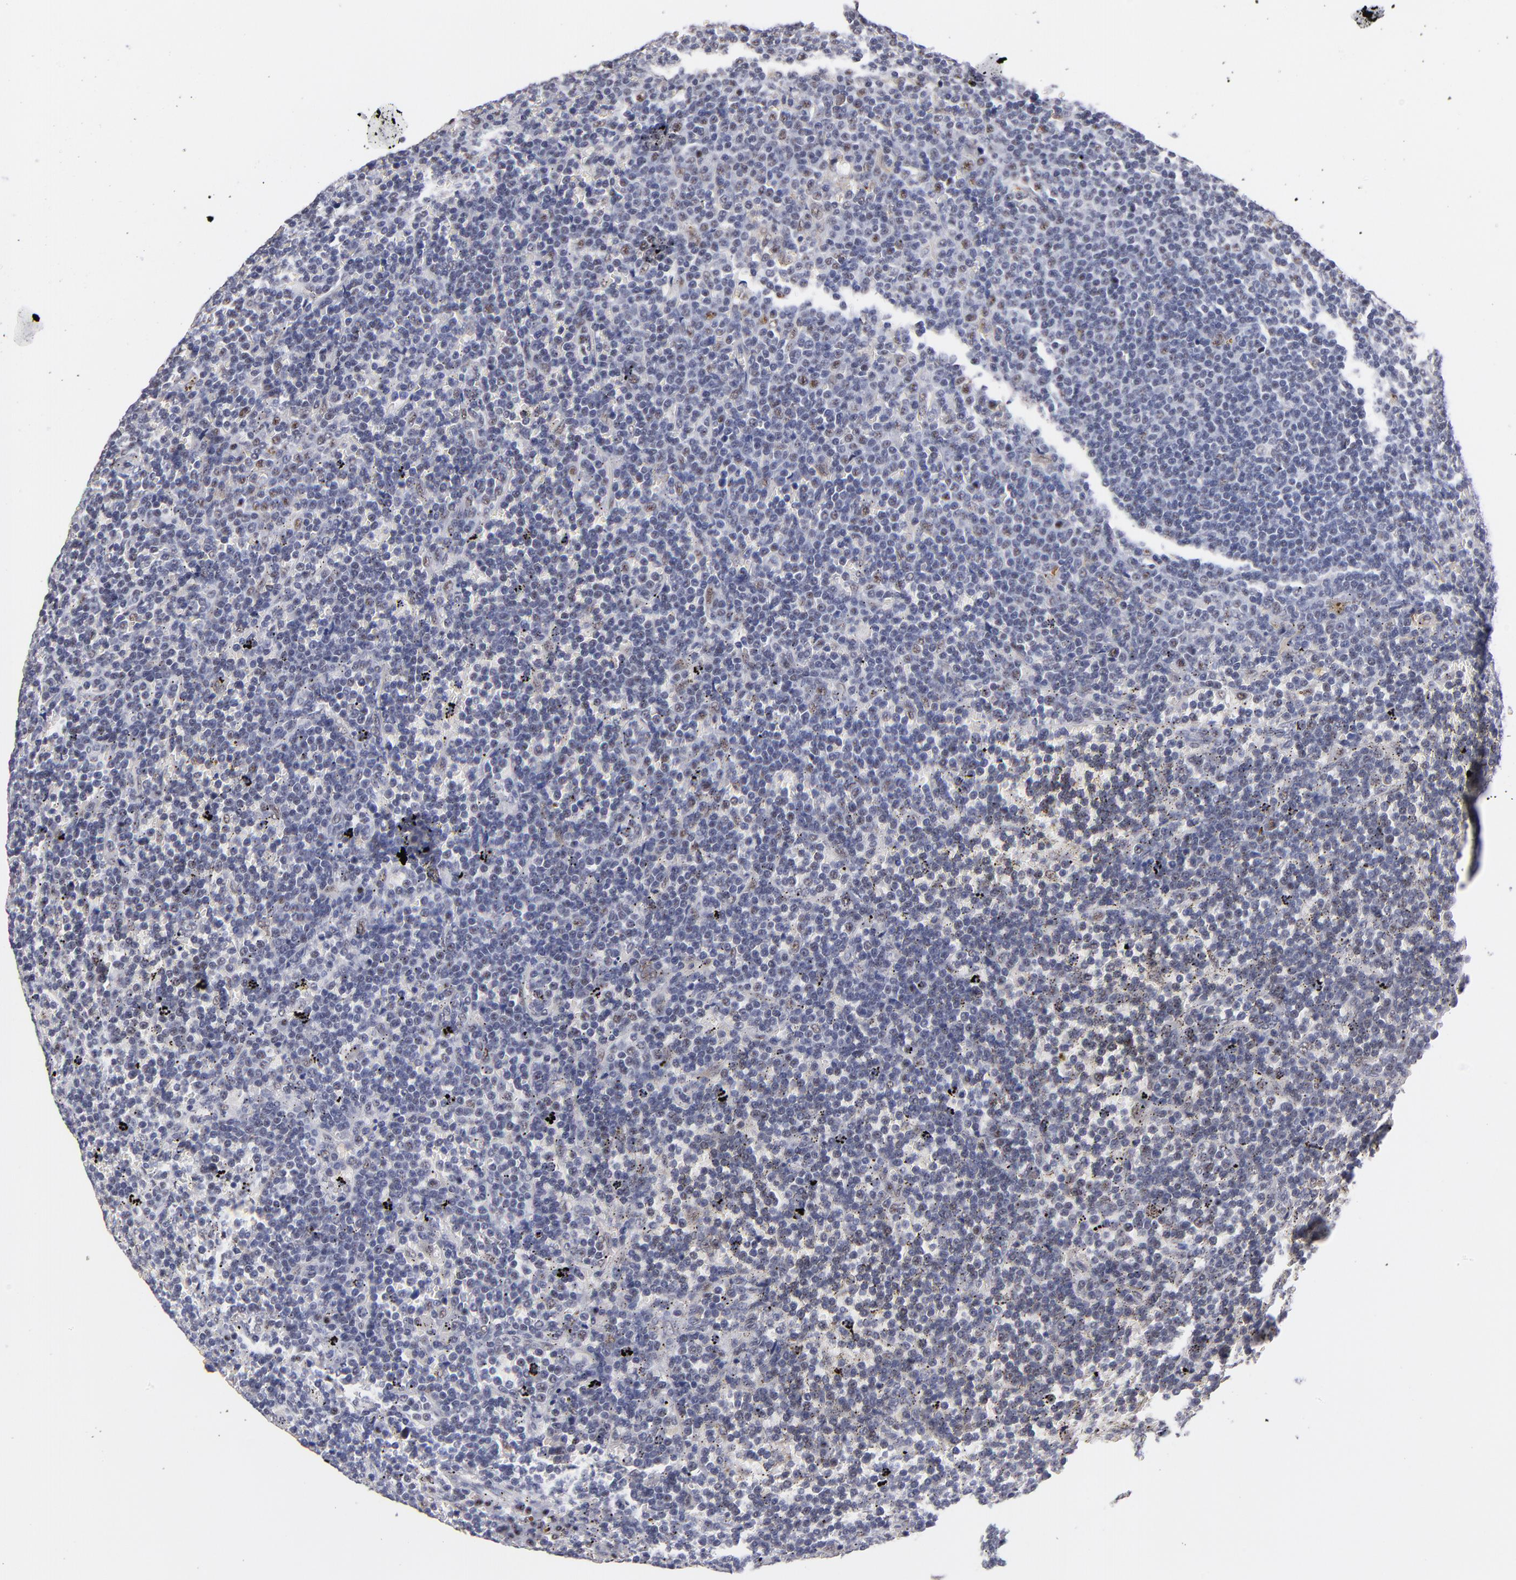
{"staining": {"intensity": "moderate", "quantity": "<25%", "location": "nuclear"}, "tissue": "lymphoma", "cell_type": "Tumor cells", "image_type": "cancer", "snomed": [{"axis": "morphology", "description": "Malignant lymphoma, non-Hodgkin's type, Low grade"}, {"axis": "topography", "description": "Spleen"}], "caption": "Immunohistochemistry (IHC) of lymphoma reveals low levels of moderate nuclear expression in approximately <25% of tumor cells.", "gene": "RAF1", "patient": {"sex": "male", "age": 80}}